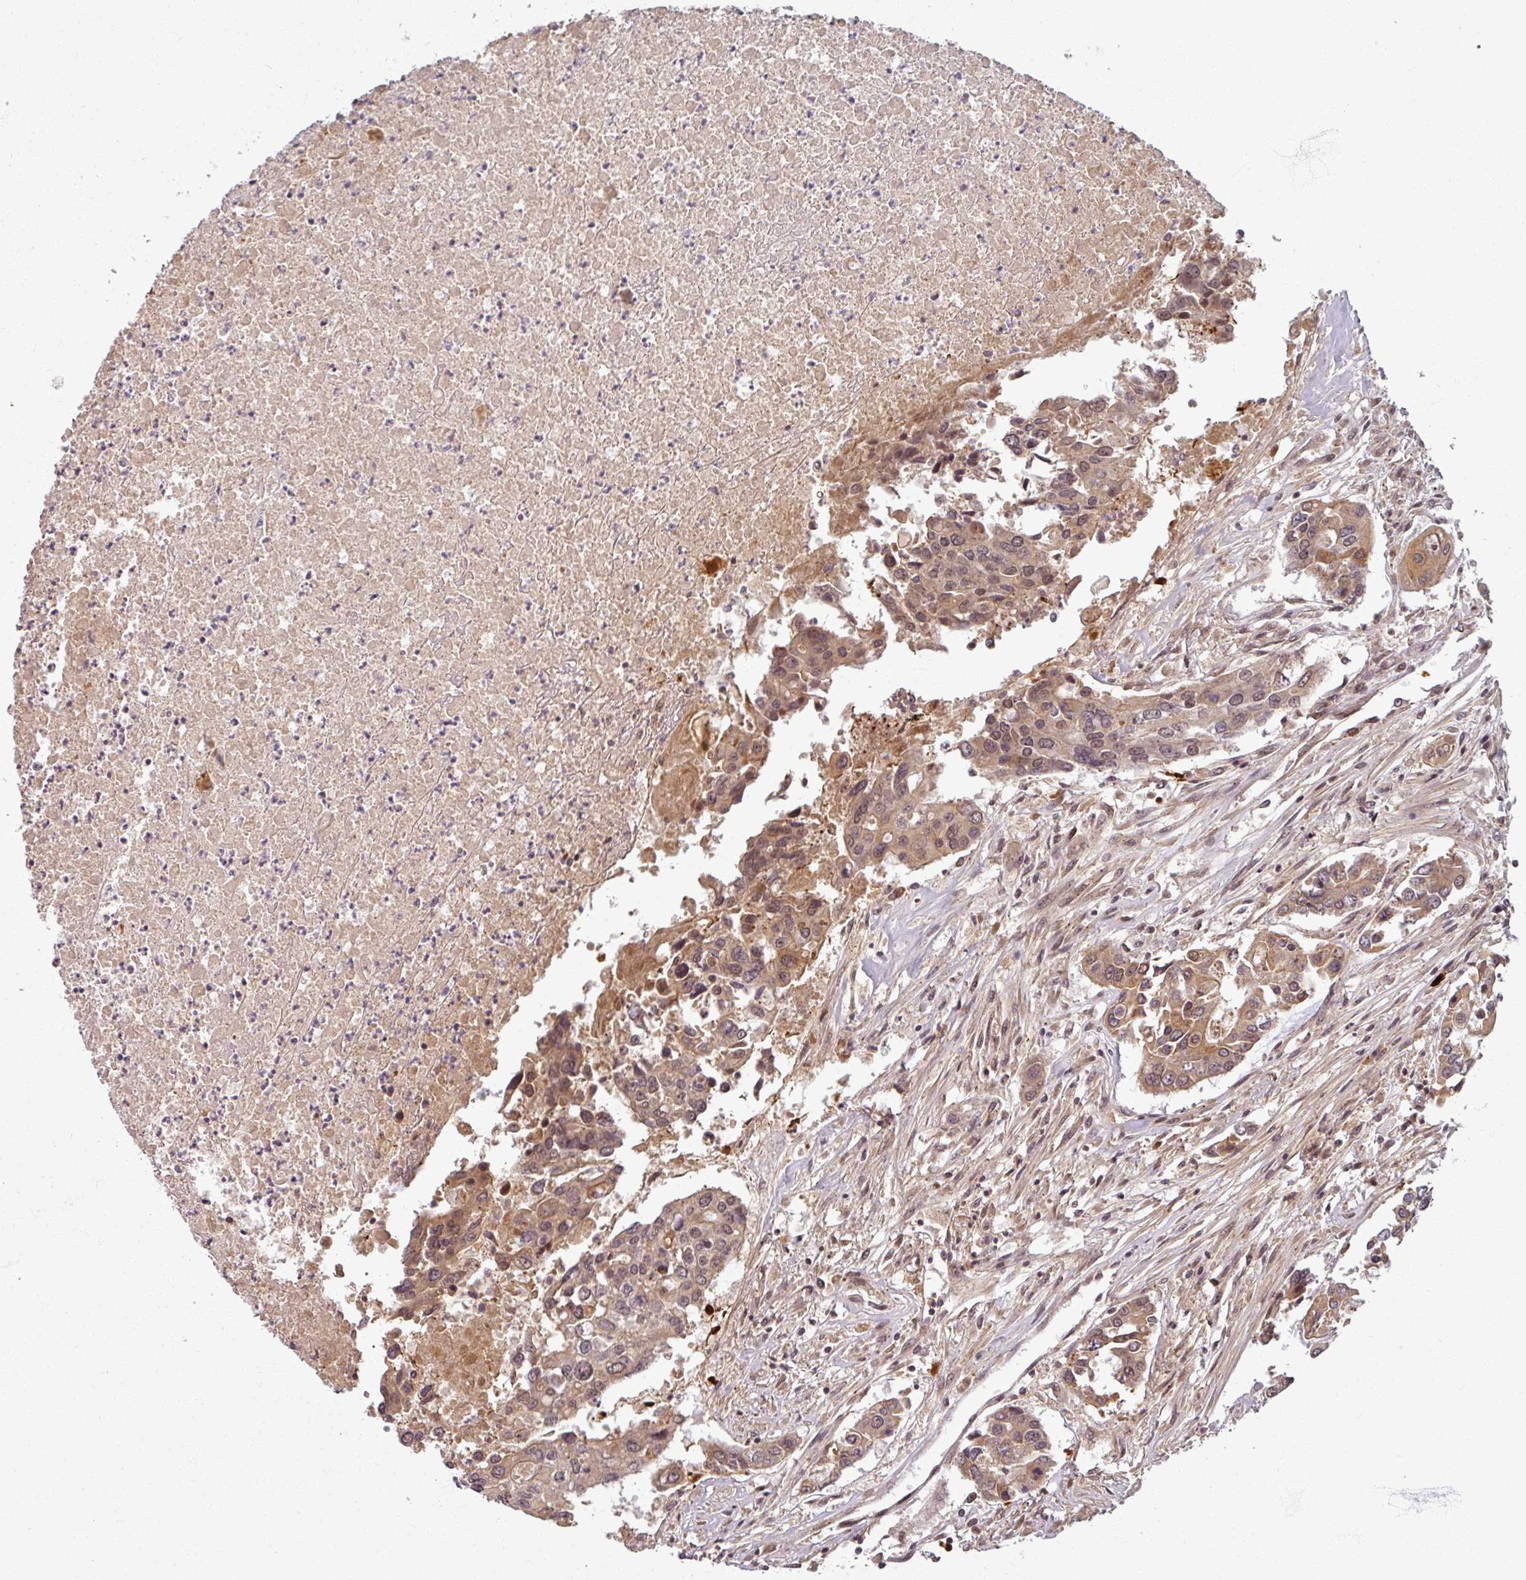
{"staining": {"intensity": "moderate", "quantity": ">75%", "location": "cytoplasmic/membranous,nuclear"}, "tissue": "colorectal cancer", "cell_type": "Tumor cells", "image_type": "cancer", "snomed": [{"axis": "morphology", "description": "Adenocarcinoma, NOS"}, {"axis": "topography", "description": "Colon"}], "caption": "Immunohistochemical staining of colorectal adenocarcinoma exhibits medium levels of moderate cytoplasmic/membranous and nuclear protein positivity in about >75% of tumor cells.", "gene": "POLR2G", "patient": {"sex": "male", "age": 77}}